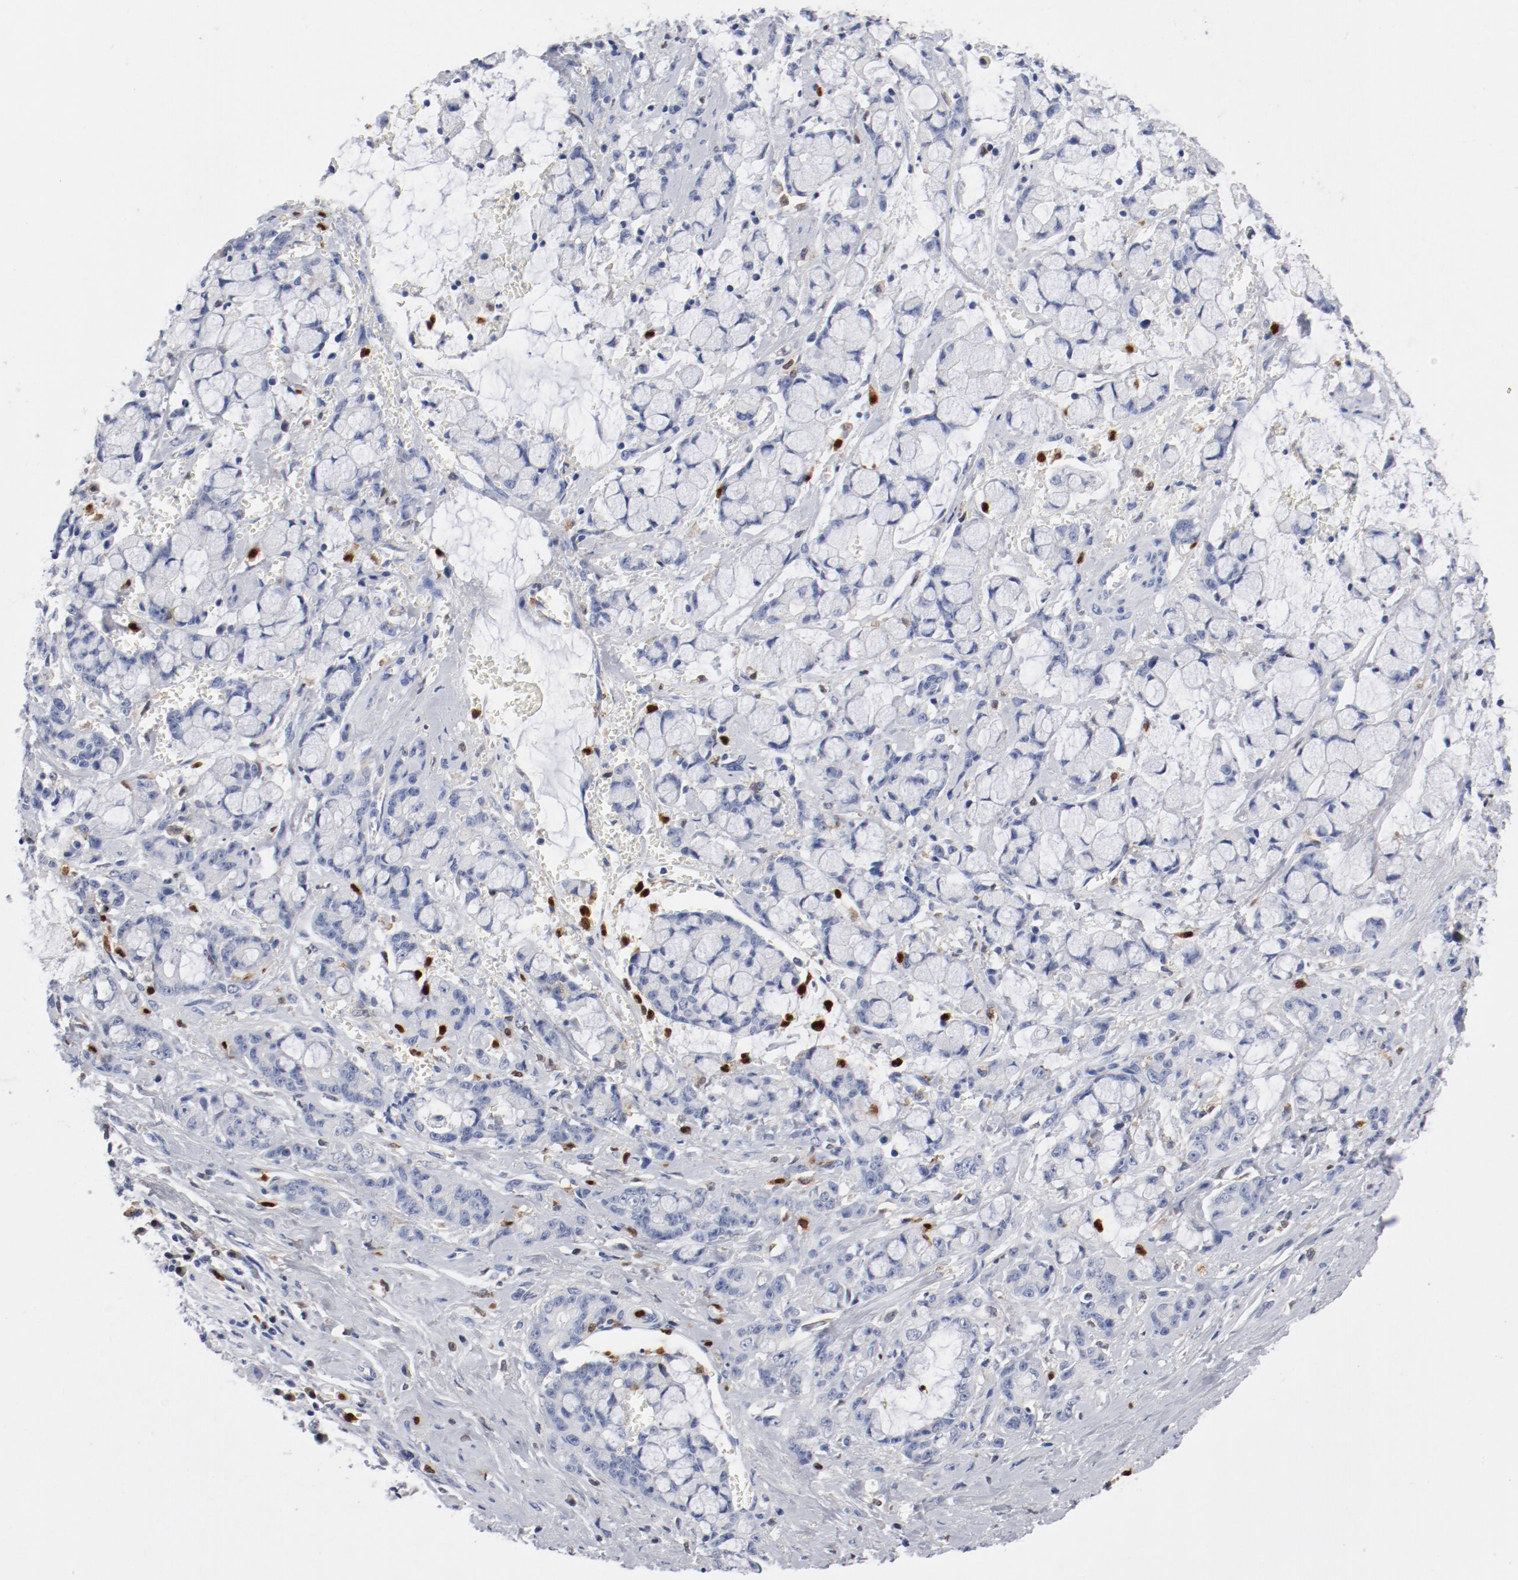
{"staining": {"intensity": "negative", "quantity": "none", "location": "none"}, "tissue": "pancreatic cancer", "cell_type": "Tumor cells", "image_type": "cancer", "snomed": [{"axis": "morphology", "description": "Adenocarcinoma, NOS"}, {"axis": "topography", "description": "Pancreas"}], "caption": "This is a photomicrograph of immunohistochemistry (IHC) staining of pancreatic adenocarcinoma, which shows no staining in tumor cells.", "gene": "NCF1", "patient": {"sex": "female", "age": 73}}